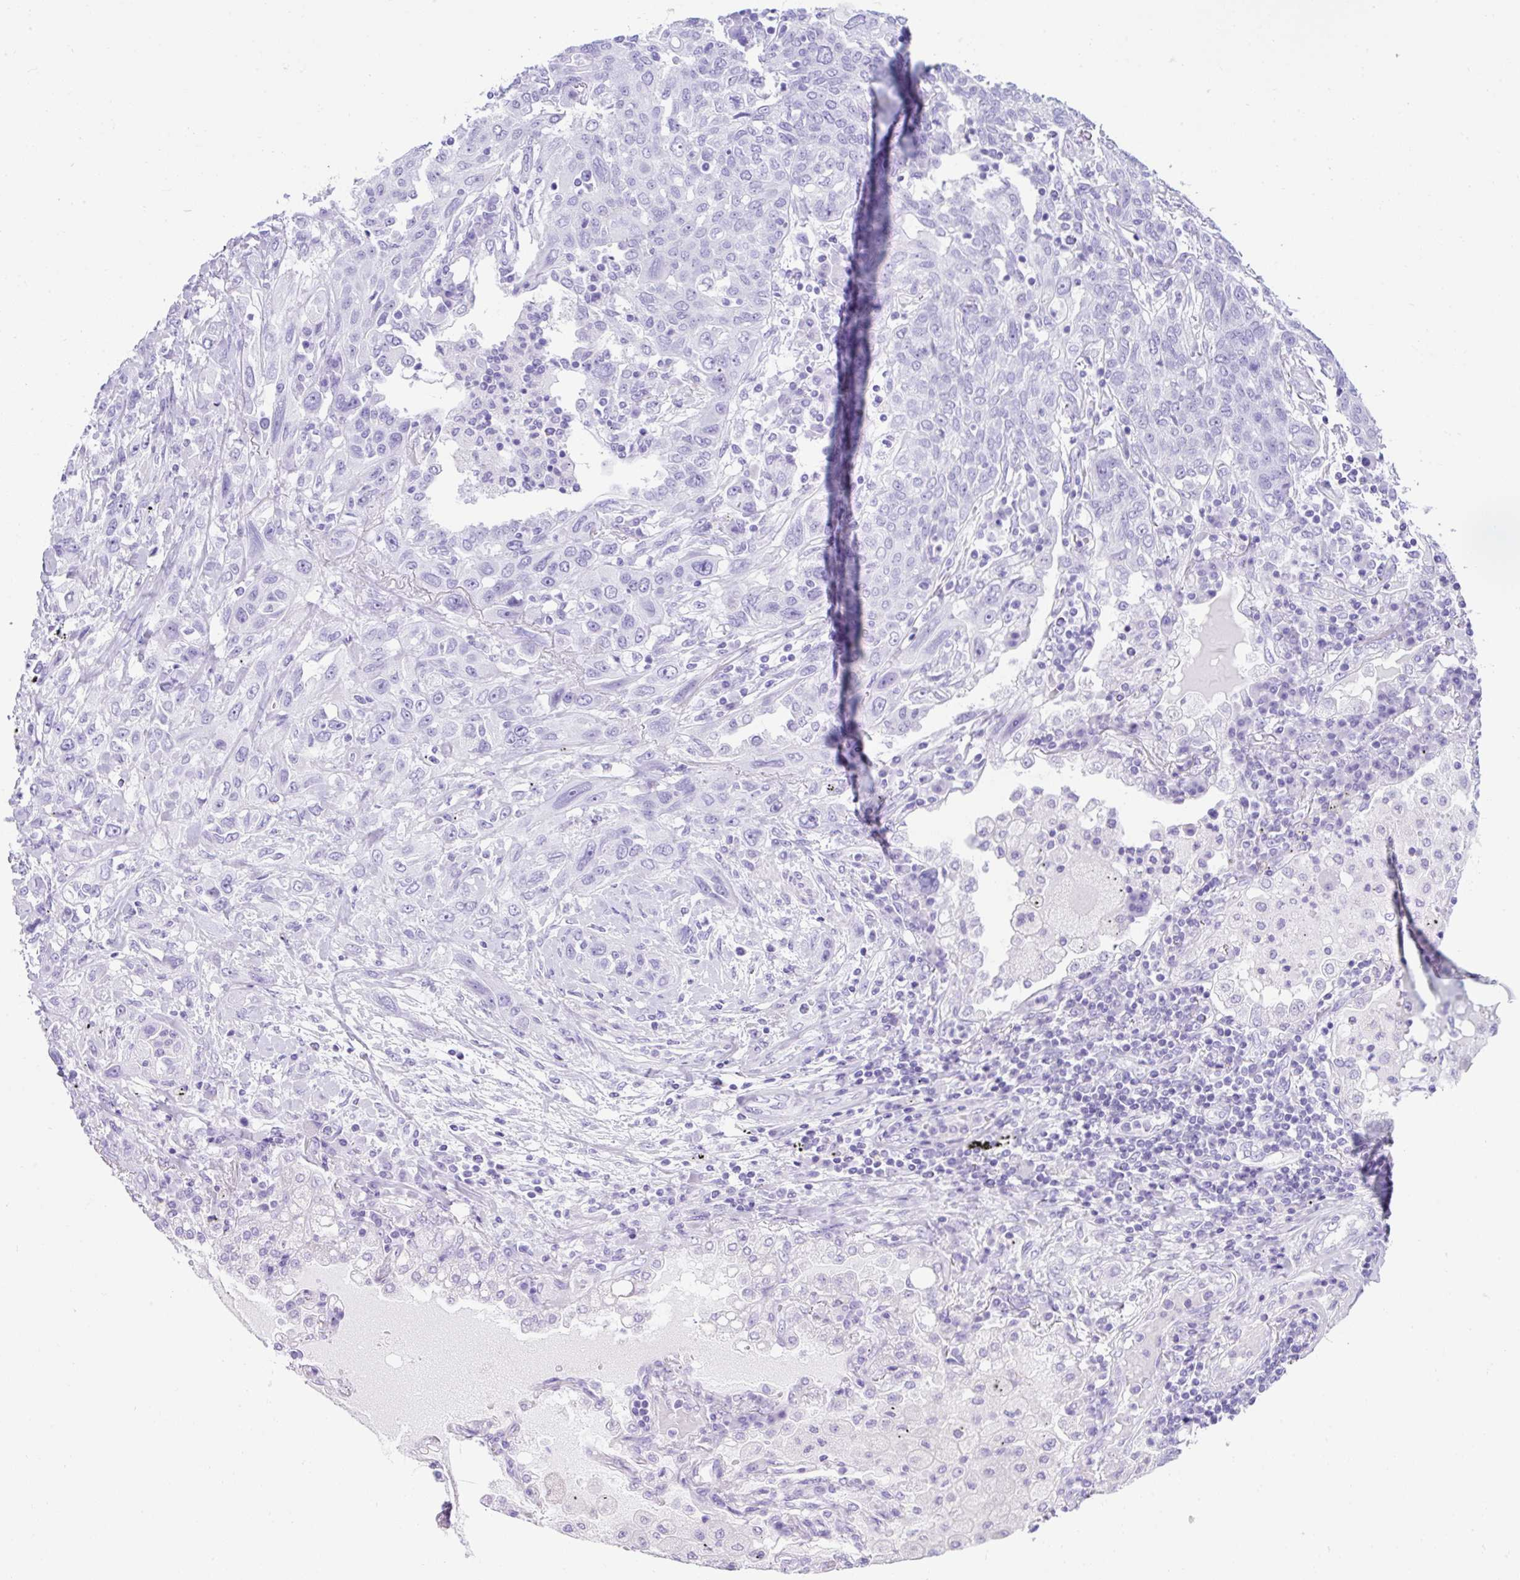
{"staining": {"intensity": "negative", "quantity": "none", "location": "none"}, "tissue": "lung cancer", "cell_type": "Tumor cells", "image_type": "cancer", "snomed": [{"axis": "morphology", "description": "Squamous cell carcinoma, NOS"}, {"axis": "topography", "description": "Lung"}], "caption": "Human squamous cell carcinoma (lung) stained for a protein using immunohistochemistry displays no expression in tumor cells.", "gene": "KRT12", "patient": {"sex": "female", "age": 70}}